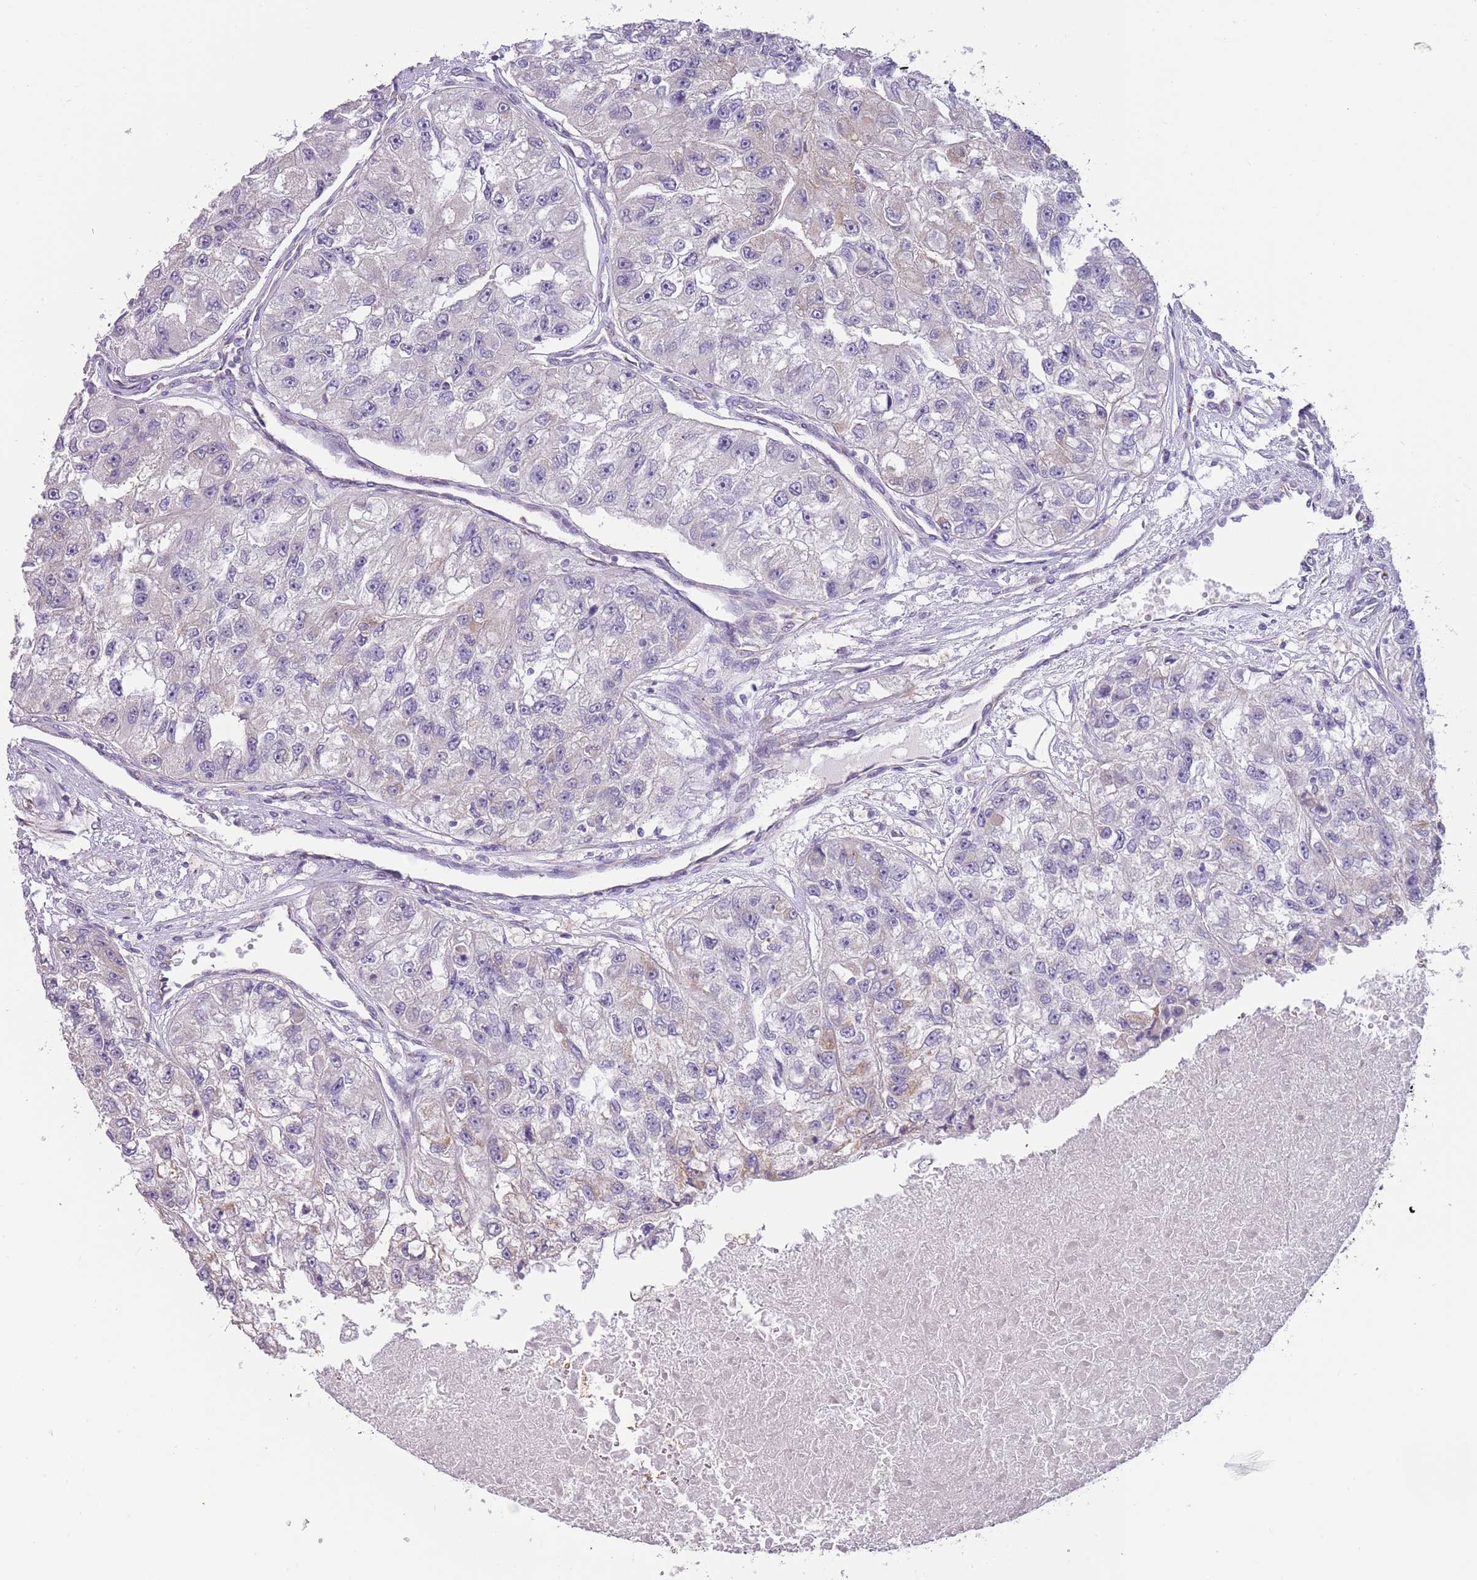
{"staining": {"intensity": "weak", "quantity": "<25%", "location": "cytoplasmic/membranous"}, "tissue": "renal cancer", "cell_type": "Tumor cells", "image_type": "cancer", "snomed": [{"axis": "morphology", "description": "Adenocarcinoma, NOS"}, {"axis": "topography", "description": "Kidney"}], "caption": "High magnification brightfield microscopy of adenocarcinoma (renal) stained with DAB (3,3'-diaminobenzidine) (brown) and counterstained with hematoxylin (blue): tumor cells show no significant positivity.", "gene": "RNF222", "patient": {"sex": "male", "age": 63}}